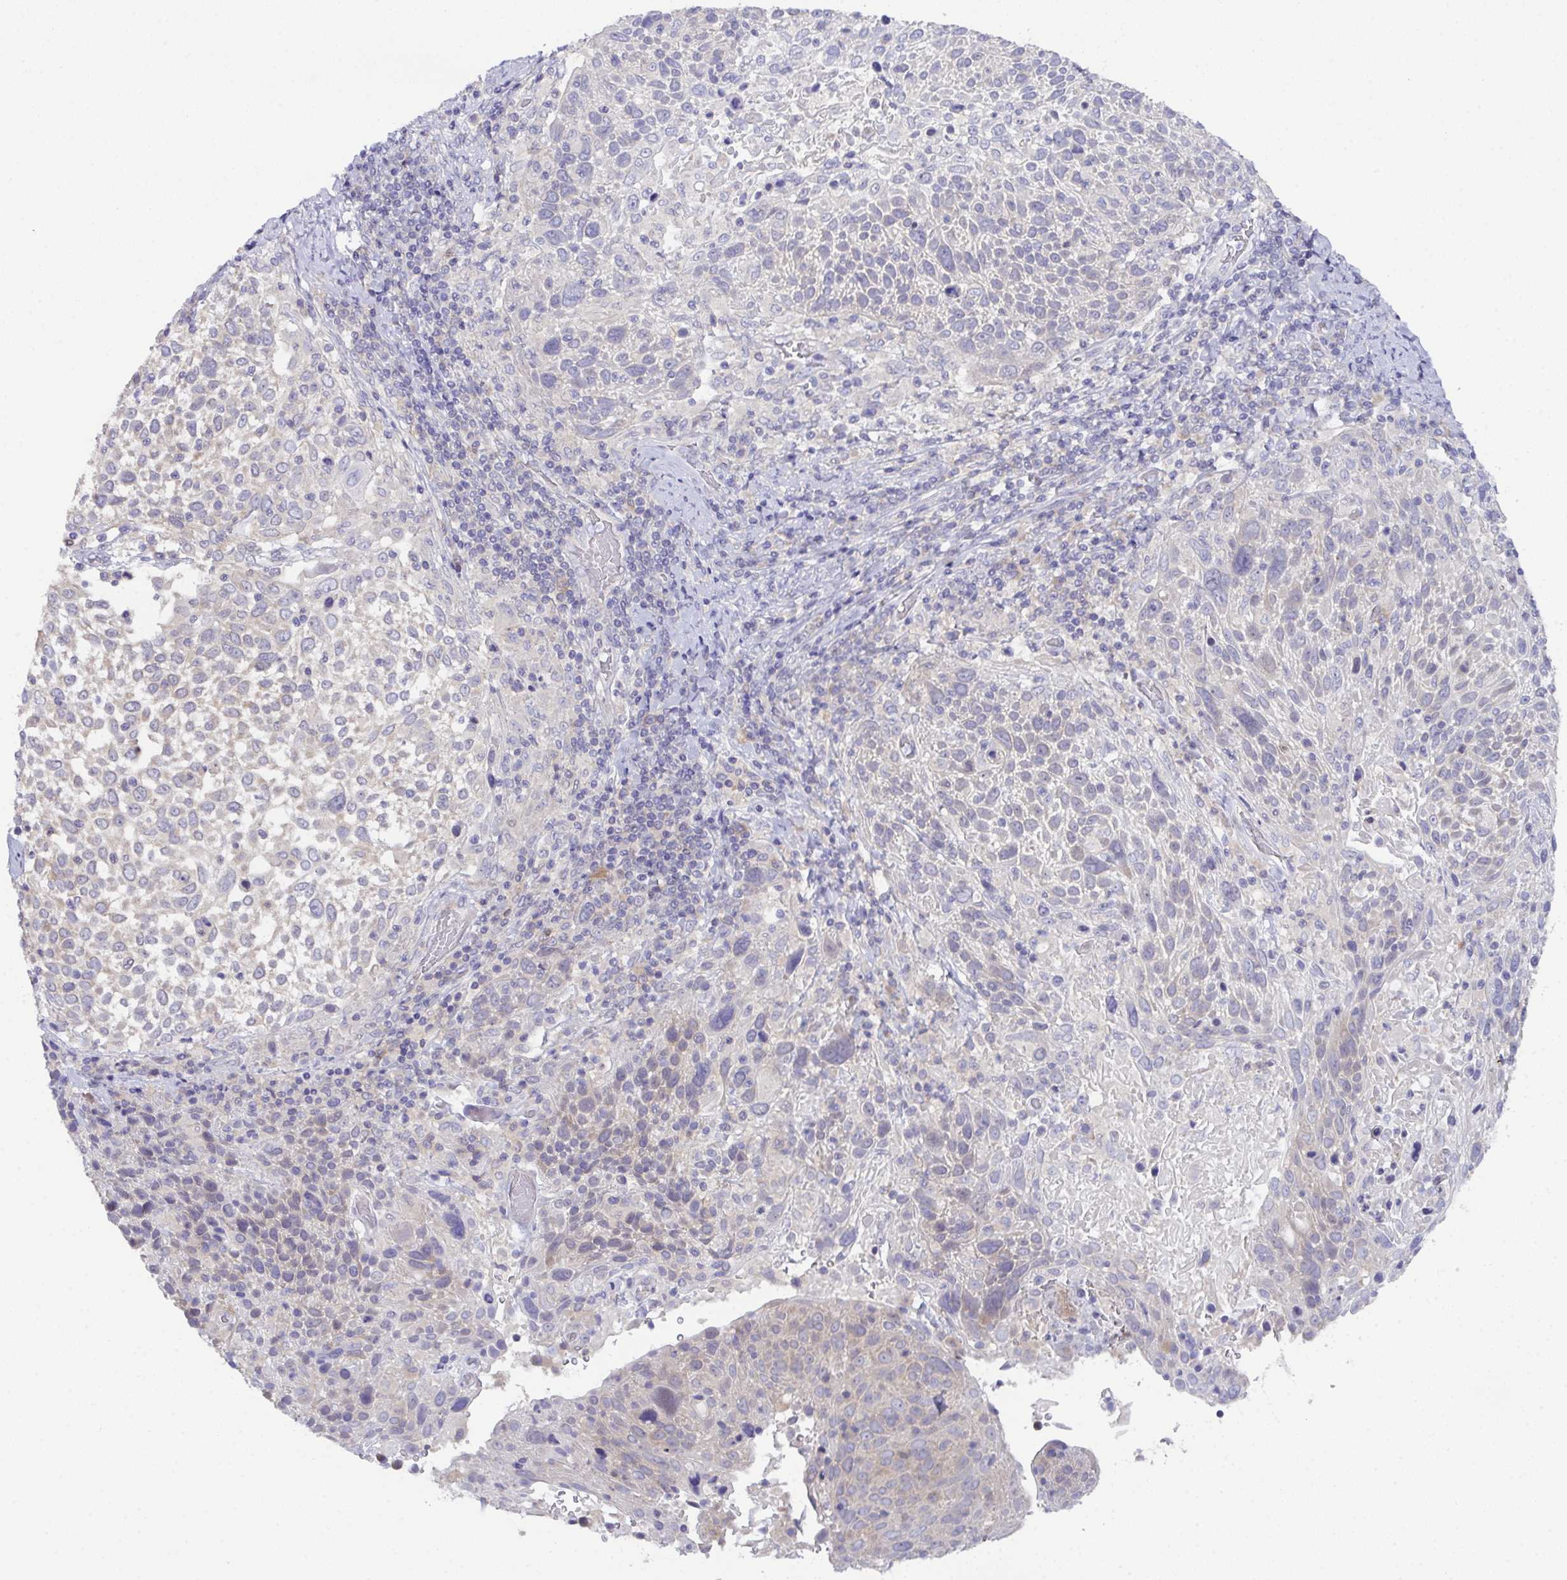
{"staining": {"intensity": "negative", "quantity": "none", "location": "none"}, "tissue": "cervical cancer", "cell_type": "Tumor cells", "image_type": "cancer", "snomed": [{"axis": "morphology", "description": "Squamous cell carcinoma, NOS"}, {"axis": "topography", "description": "Cervix"}], "caption": "An IHC histopathology image of cervical squamous cell carcinoma is shown. There is no staining in tumor cells of cervical squamous cell carcinoma.", "gene": "CFAP97D1", "patient": {"sex": "female", "age": 61}}